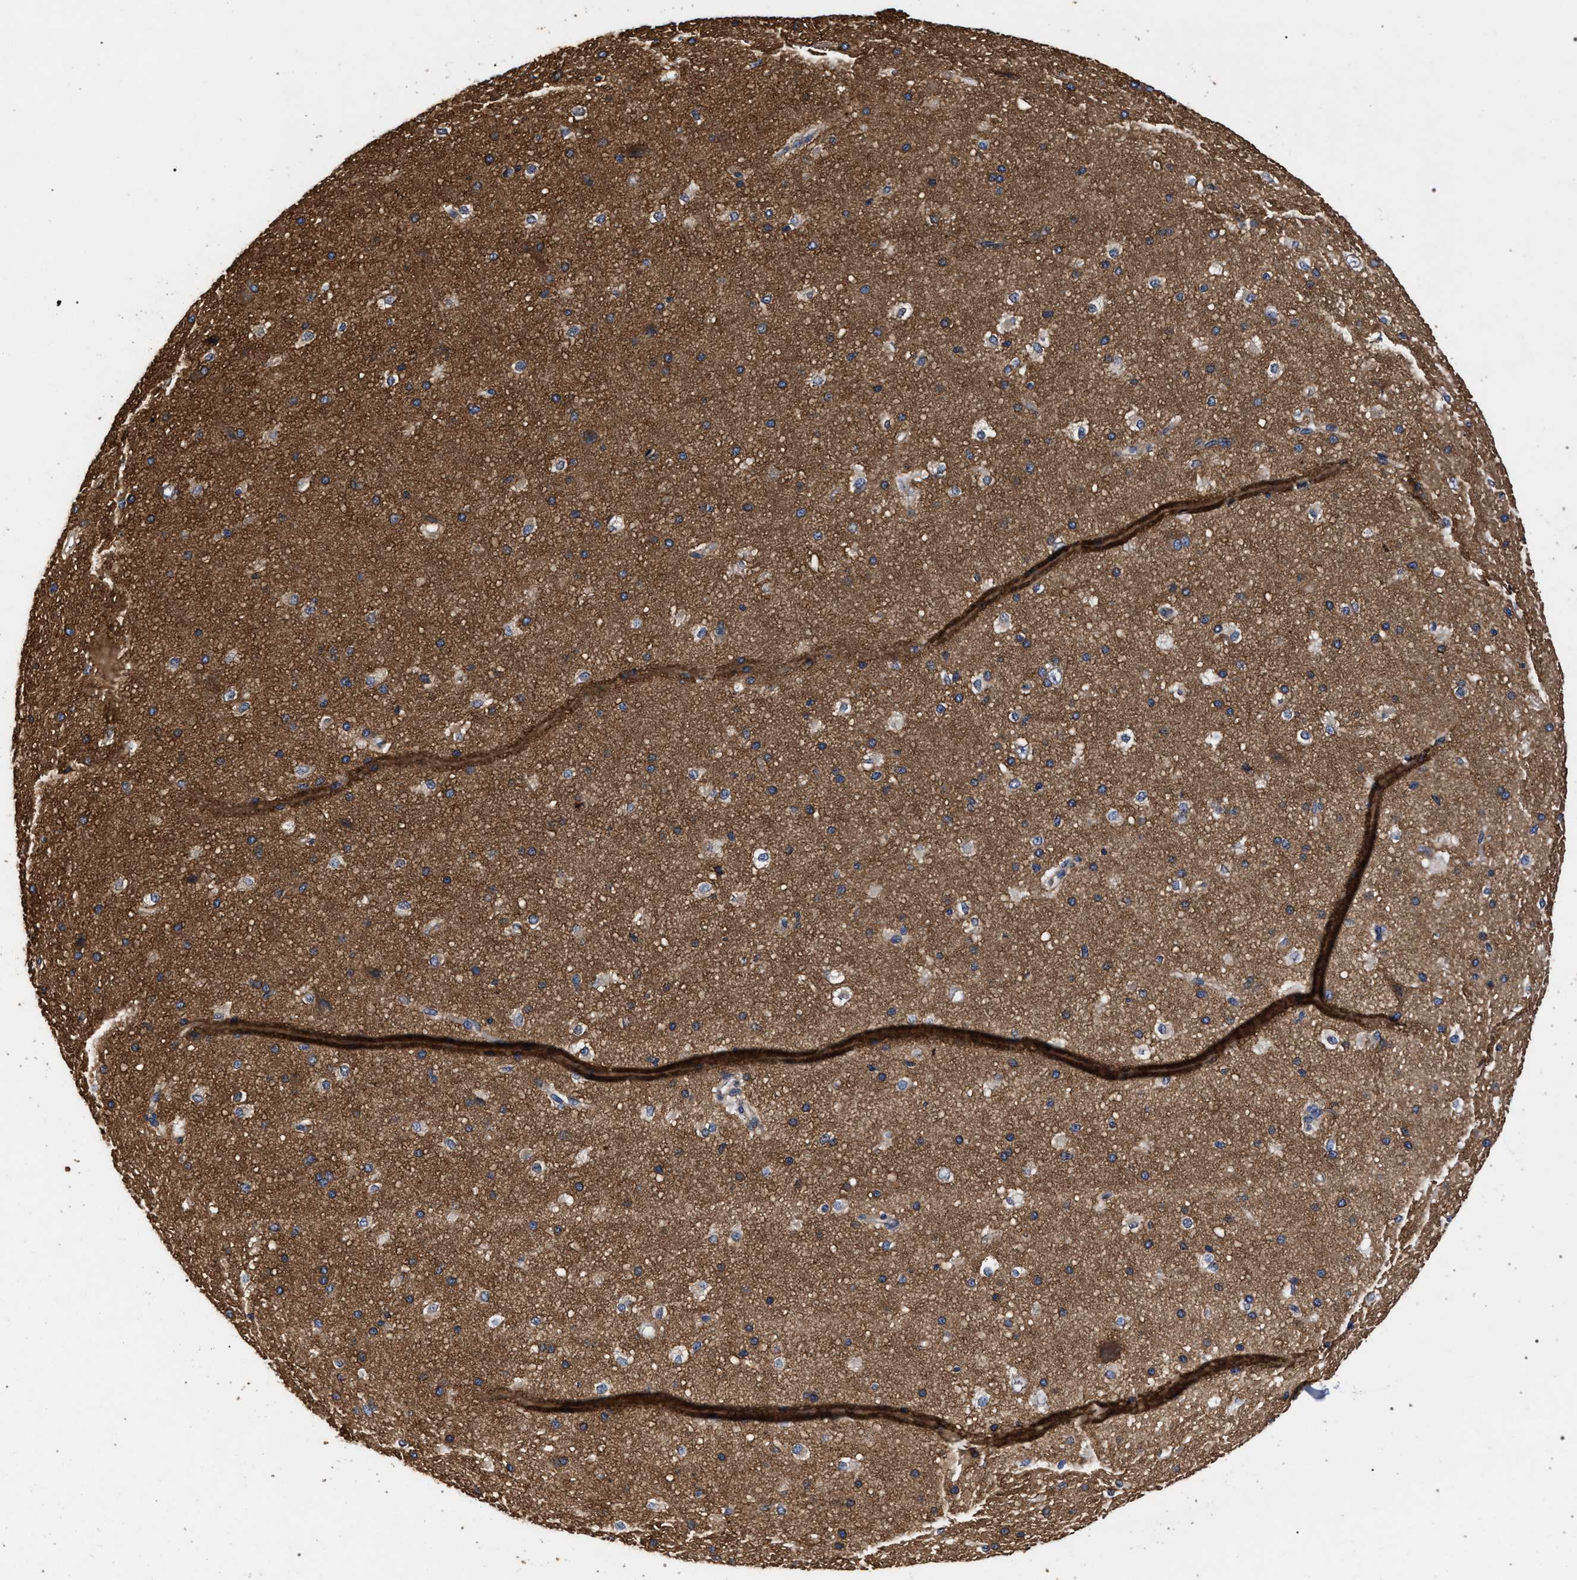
{"staining": {"intensity": "negative", "quantity": "none", "location": "none"}, "tissue": "cerebral cortex", "cell_type": "Endothelial cells", "image_type": "normal", "snomed": [{"axis": "morphology", "description": "Normal tissue, NOS"}, {"axis": "morphology", "description": "Developmental malformation"}, {"axis": "topography", "description": "Cerebral cortex"}], "caption": "This is a histopathology image of immunohistochemistry (IHC) staining of normal cerebral cortex, which shows no staining in endothelial cells. The staining is performed using DAB brown chromogen with nuclei counter-stained in using hematoxylin.", "gene": "CFAP95", "patient": {"sex": "female", "age": 30}}